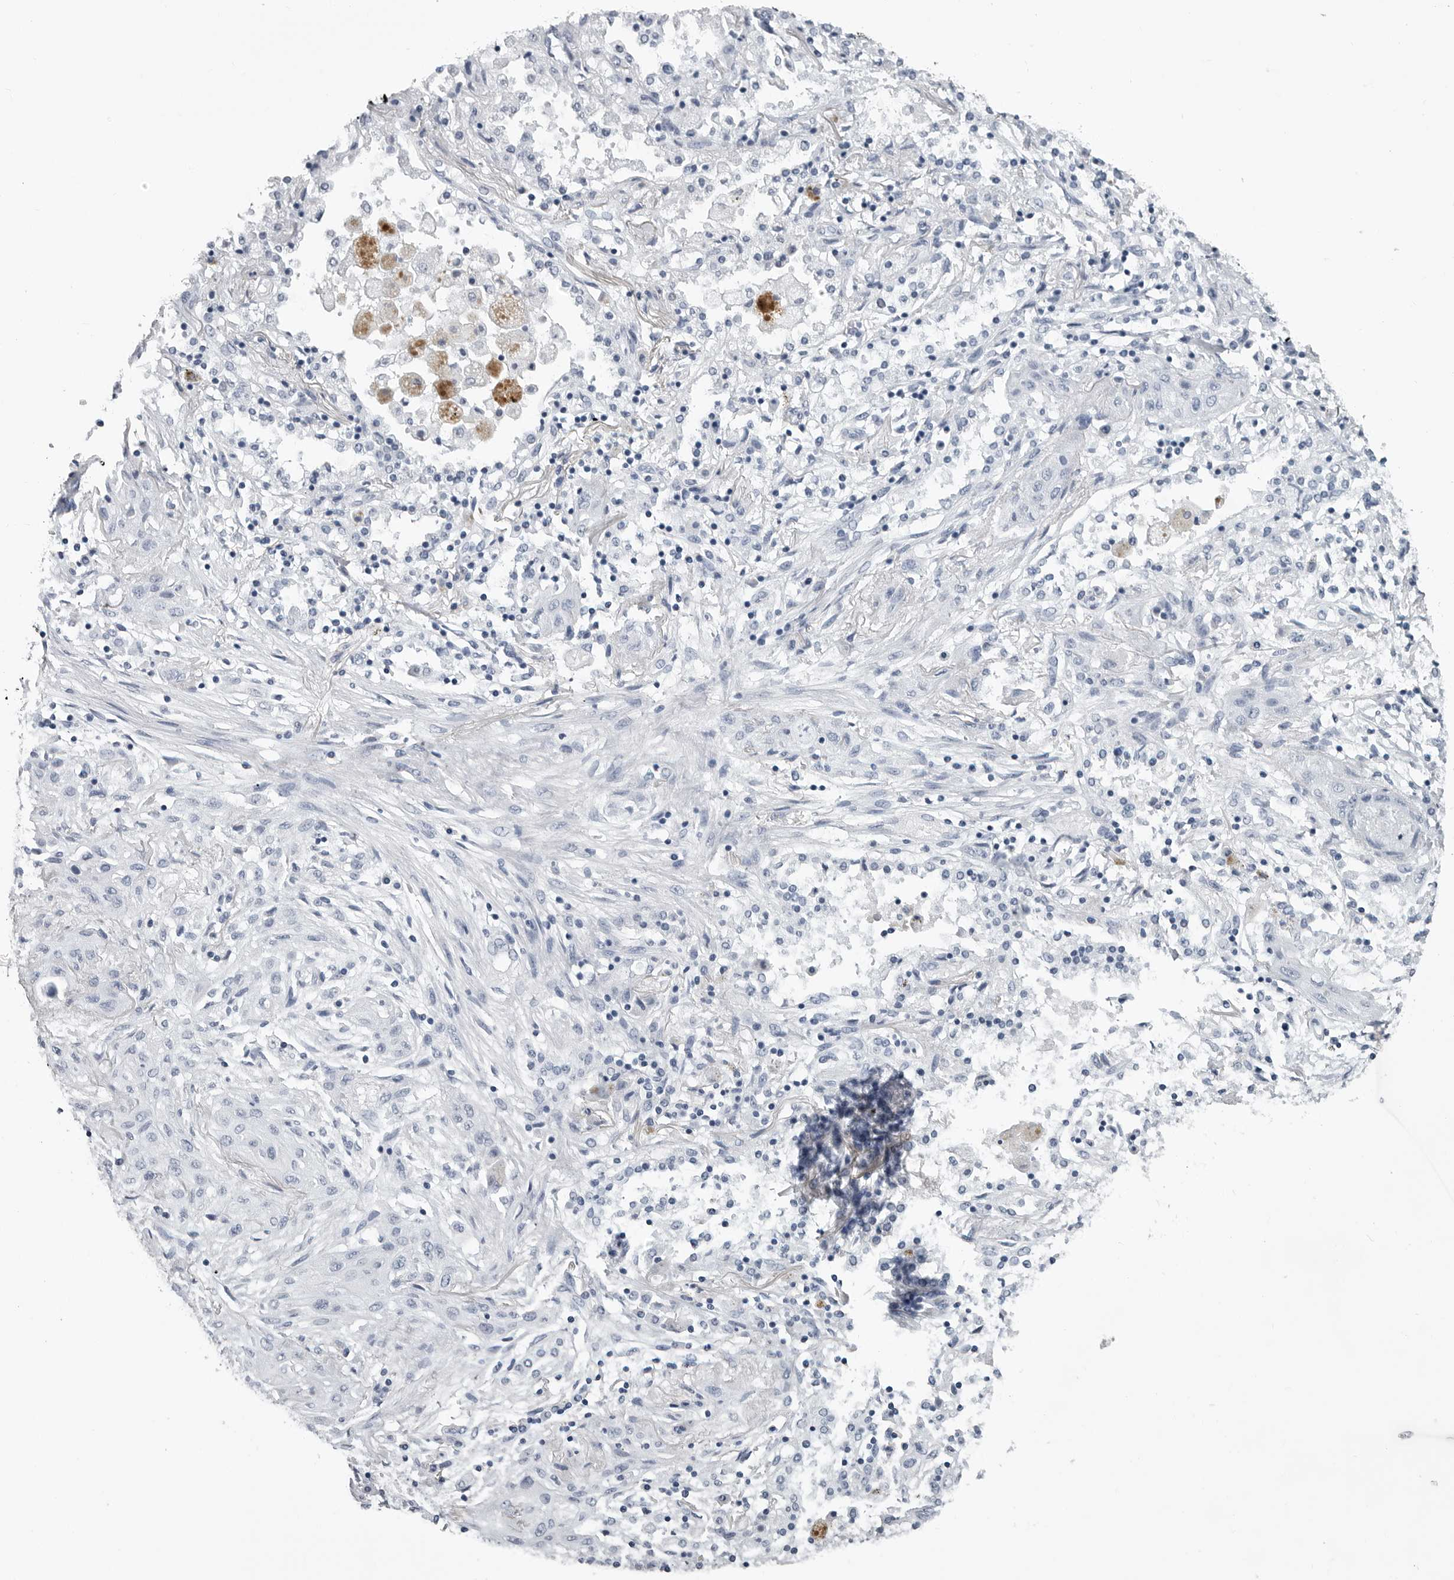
{"staining": {"intensity": "negative", "quantity": "none", "location": "none"}, "tissue": "lung cancer", "cell_type": "Tumor cells", "image_type": "cancer", "snomed": [{"axis": "morphology", "description": "Squamous cell carcinoma, NOS"}, {"axis": "topography", "description": "Lung"}], "caption": "This is an immunohistochemistry image of lung squamous cell carcinoma. There is no staining in tumor cells.", "gene": "AMPD1", "patient": {"sex": "female", "age": 47}}